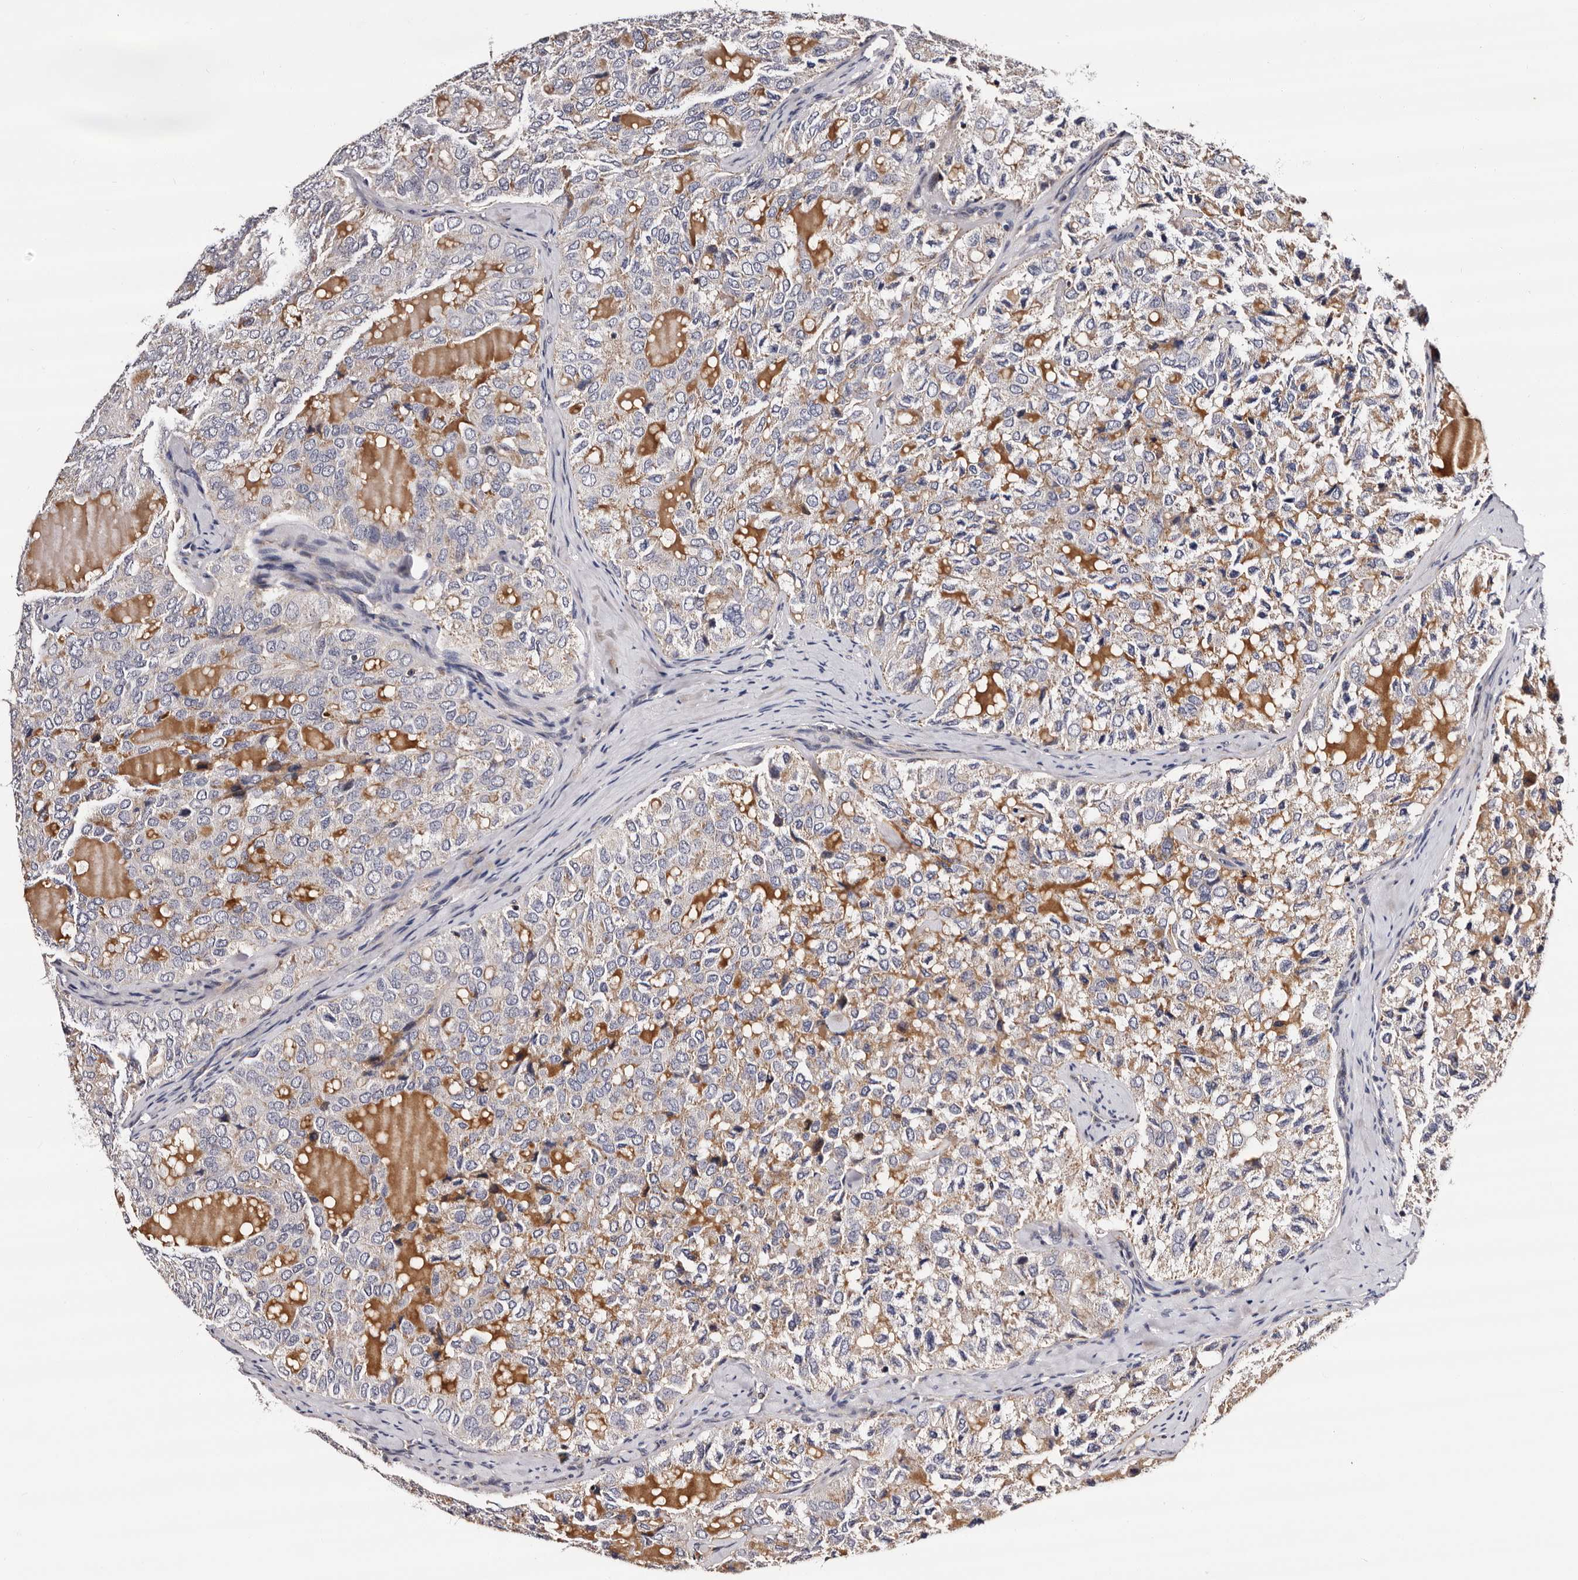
{"staining": {"intensity": "weak", "quantity": "25%-75%", "location": "cytoplasmic/membranous"}, "tissue": "thyroid cancer", "cell_type": "Tumor cells", "image_type": "cancer", "snomed": [{"axis": "morphology", "description": "Follicular adenoma carcinoma, NOS"}, {"axis": "topography", "description": "Thyroid gland"}], "caption": "High-magnification brightfield microscopy of thyroid cancer (follicular adenoma carcinoma) stained with DAB (3,3'-diaminobenzidine) (brown) and counterstained with hematoxylin (blue). tumor cells exhibit weak cytoplasmic/membranous positivity is appreciated in approximately25%-75% of cells. The staining was performed using DAB, with brown indicating positive protein expression. Nuclei are stained blue with hematoxylin.", "gene": "TAF4B", "patient": {"sex": "male", "age": 75}}